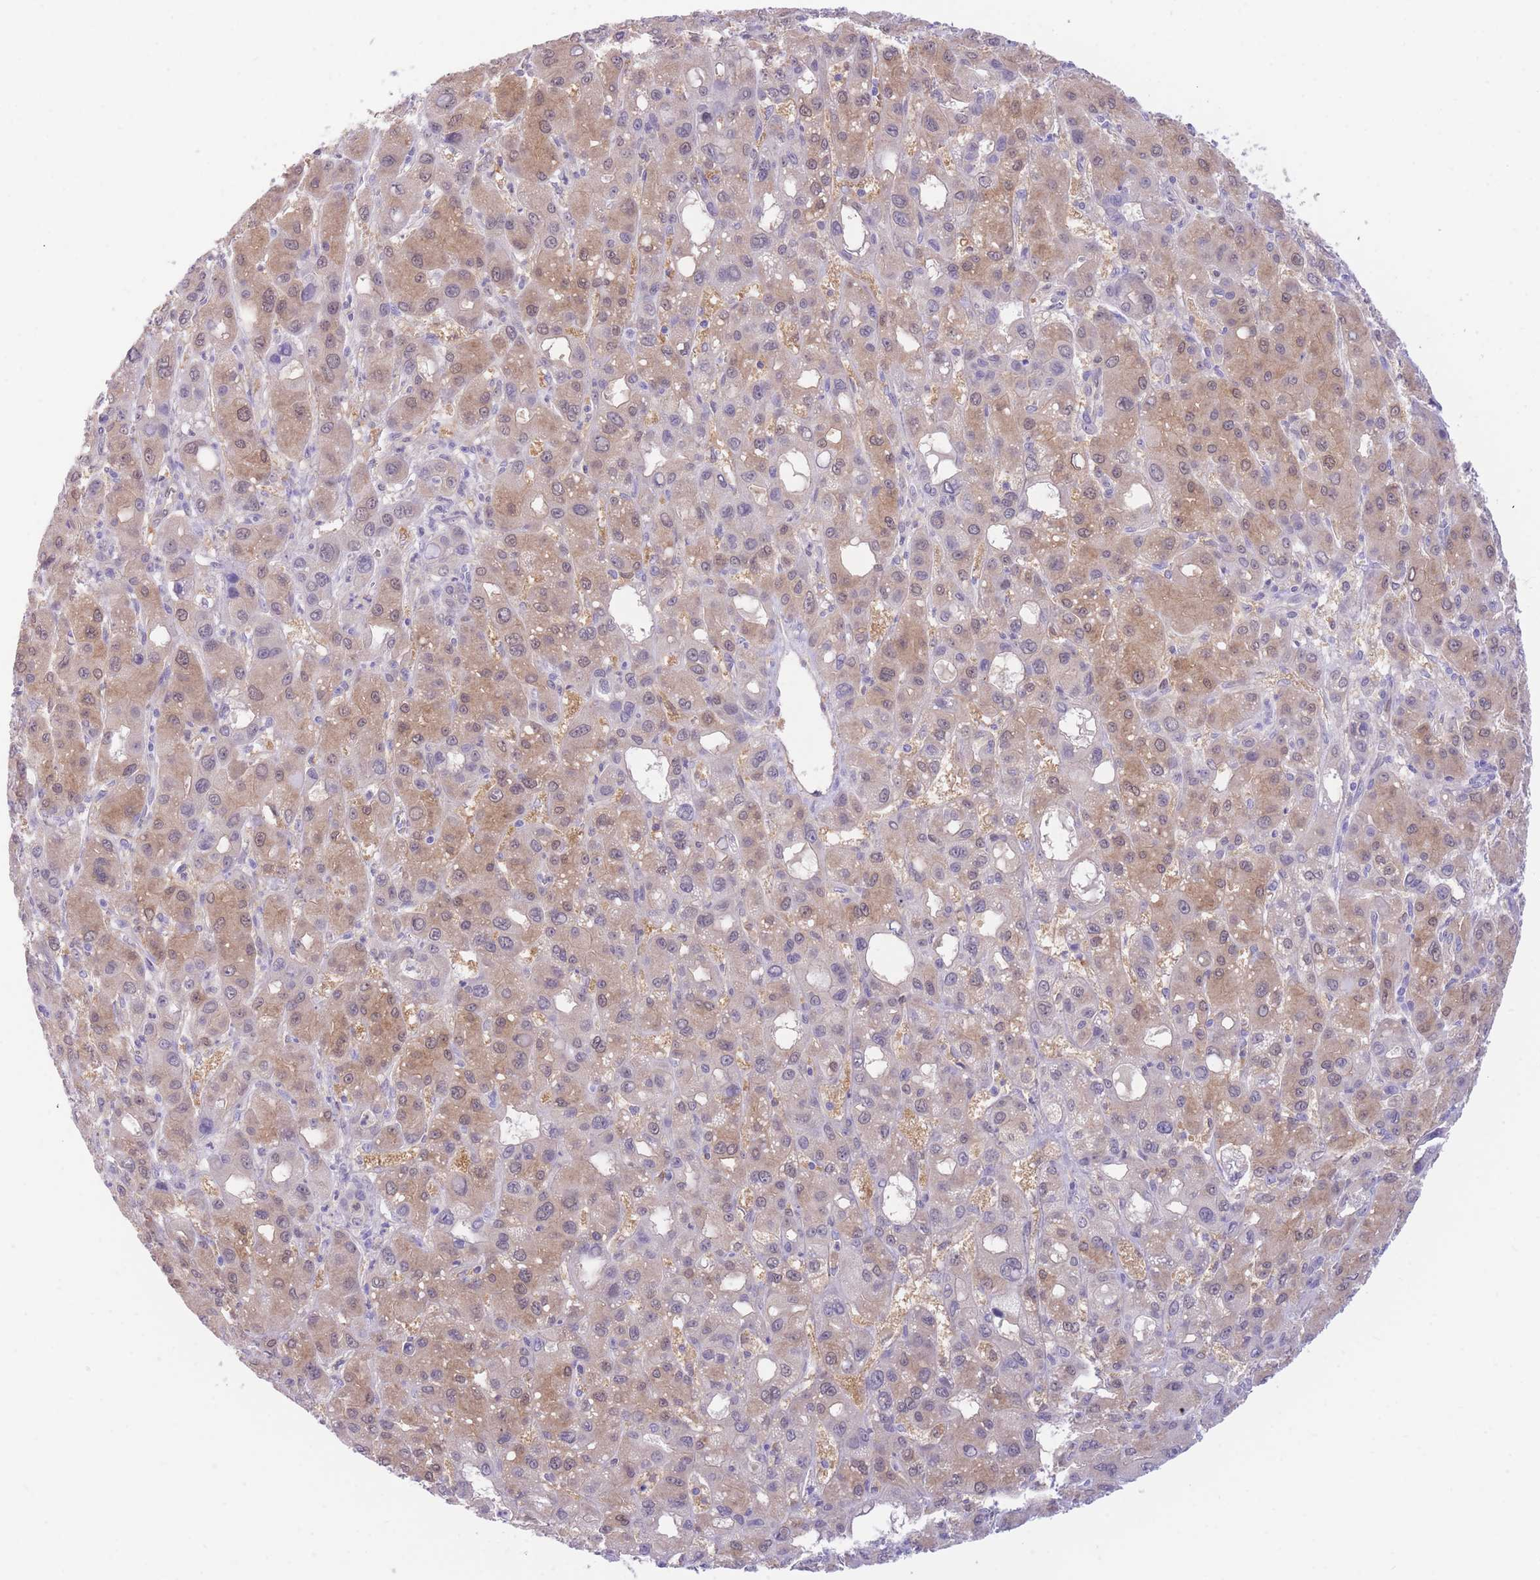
{"staining": {"intensity": "moderate", "quantity": "25%-75%", "location": "cytoplasmic/membranous,nuclear"}, "tissue": "liver cancer", "cell_type": "Tumor cells", "image_type": "cancer", "snomed": [{"axis": "morphology", "description": "Carcinoma, Hepatocellular, NOS"}, {"axis": "topography", "description": "Liver"}], "caption": "This image demonstrates liver hepatocellular carcinoma stained with immunohistochemistry to label a protein in brown. The cytoplasmic/membranous and nuclear of tumor cells show moderate positivity for the protein. Nuclei are counter-stained blue.", "gene": "SULT1A1", "patient": {"sex": "male", "age": 55}}